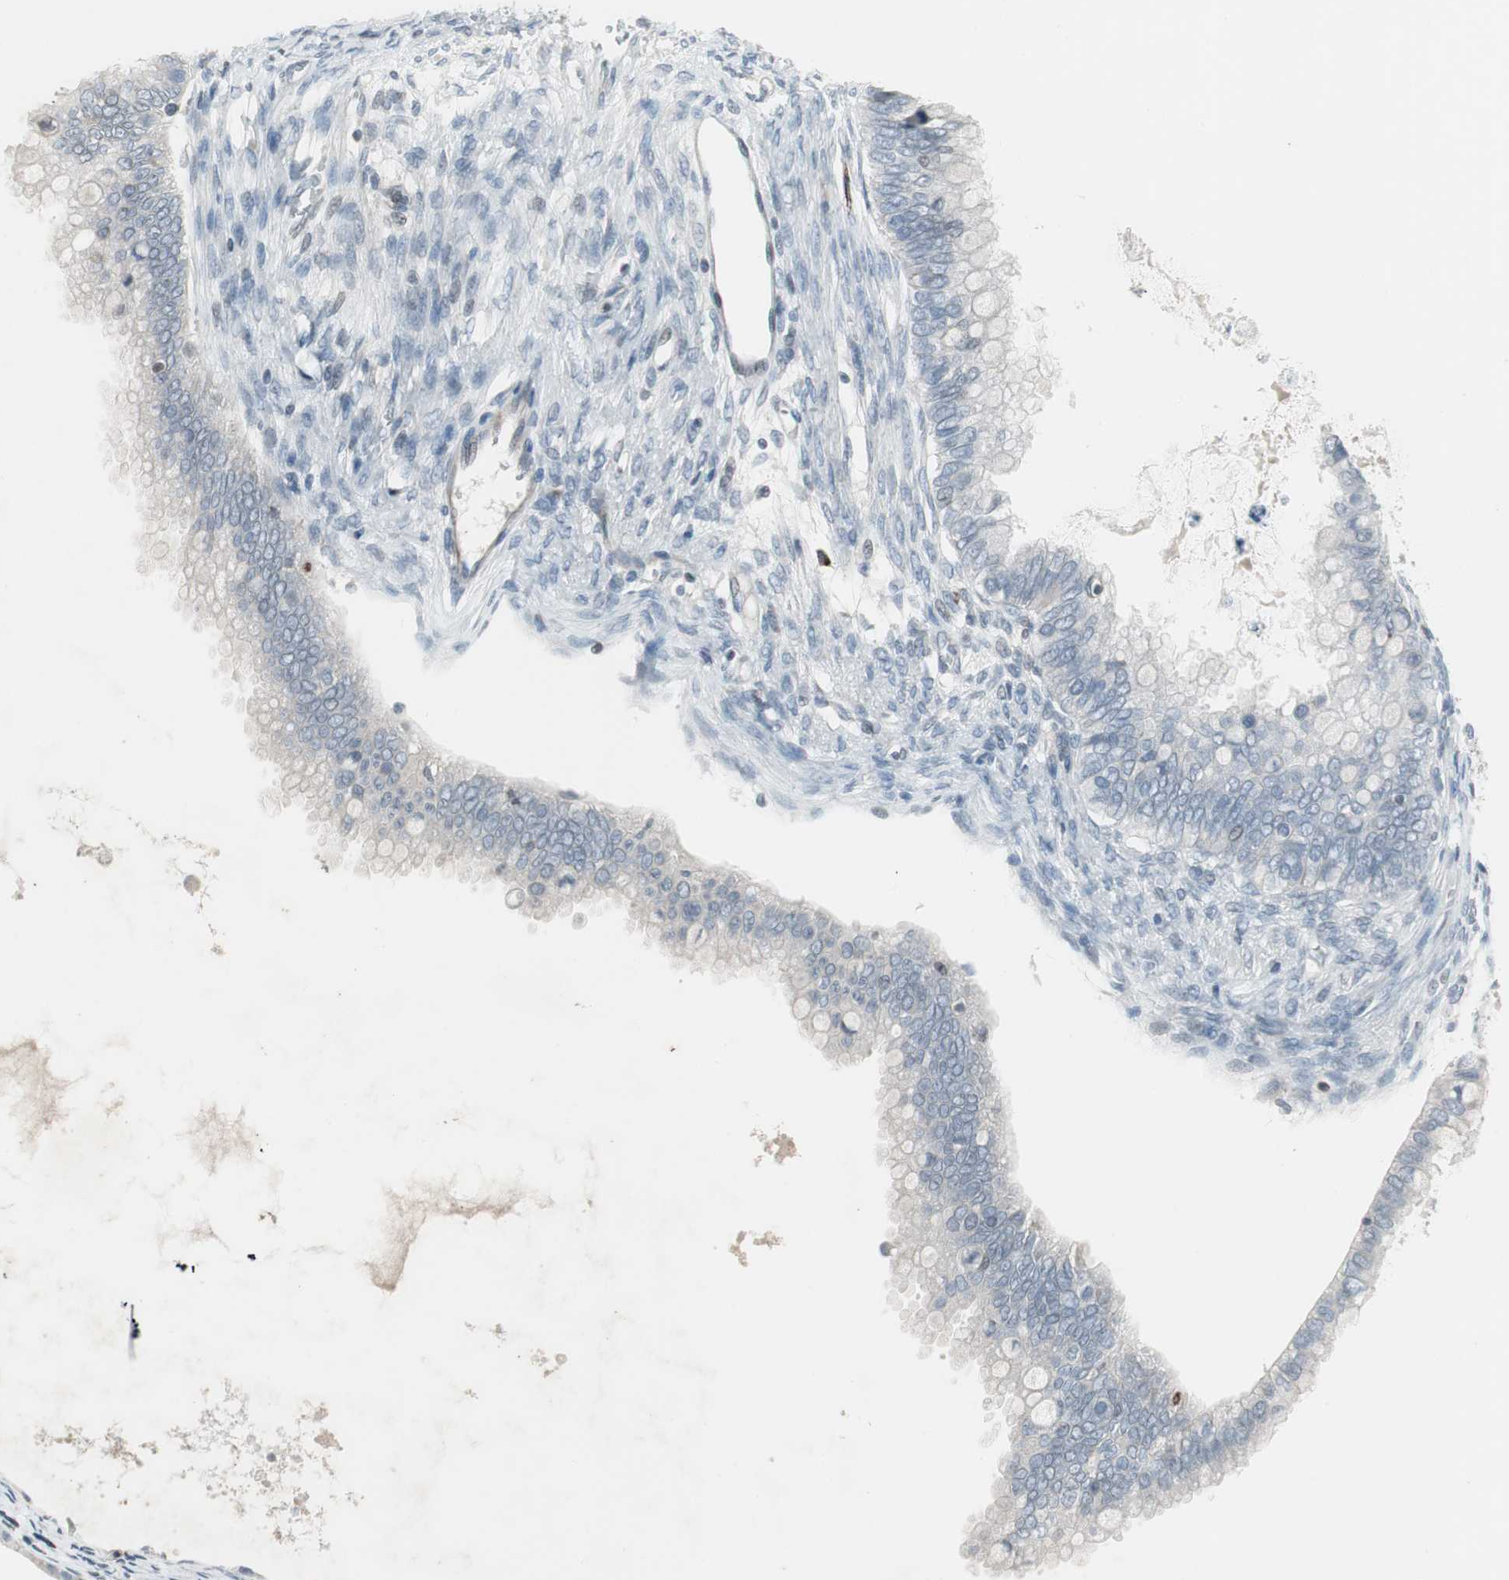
{"staining": {"intensity": "negative", "quantity": "none", "location": "none"}, "tissue": "ovarian cancer", "cell_type": "Tumor cells", "image_type": "cancer", "snomed": [{"axis": "morphology", "description": "Cystadenocarcinoma, mucinous, NOS"}, {"axis": "topography", "description": "Ovary"}], "caption": "Immunohistochemical staining of mucinous cystadenocarcinoma (ovarian) reveals no significant staining in tumor cells.", "gene": "ARG2", "patient": {"sex": "female", "age": 80}}